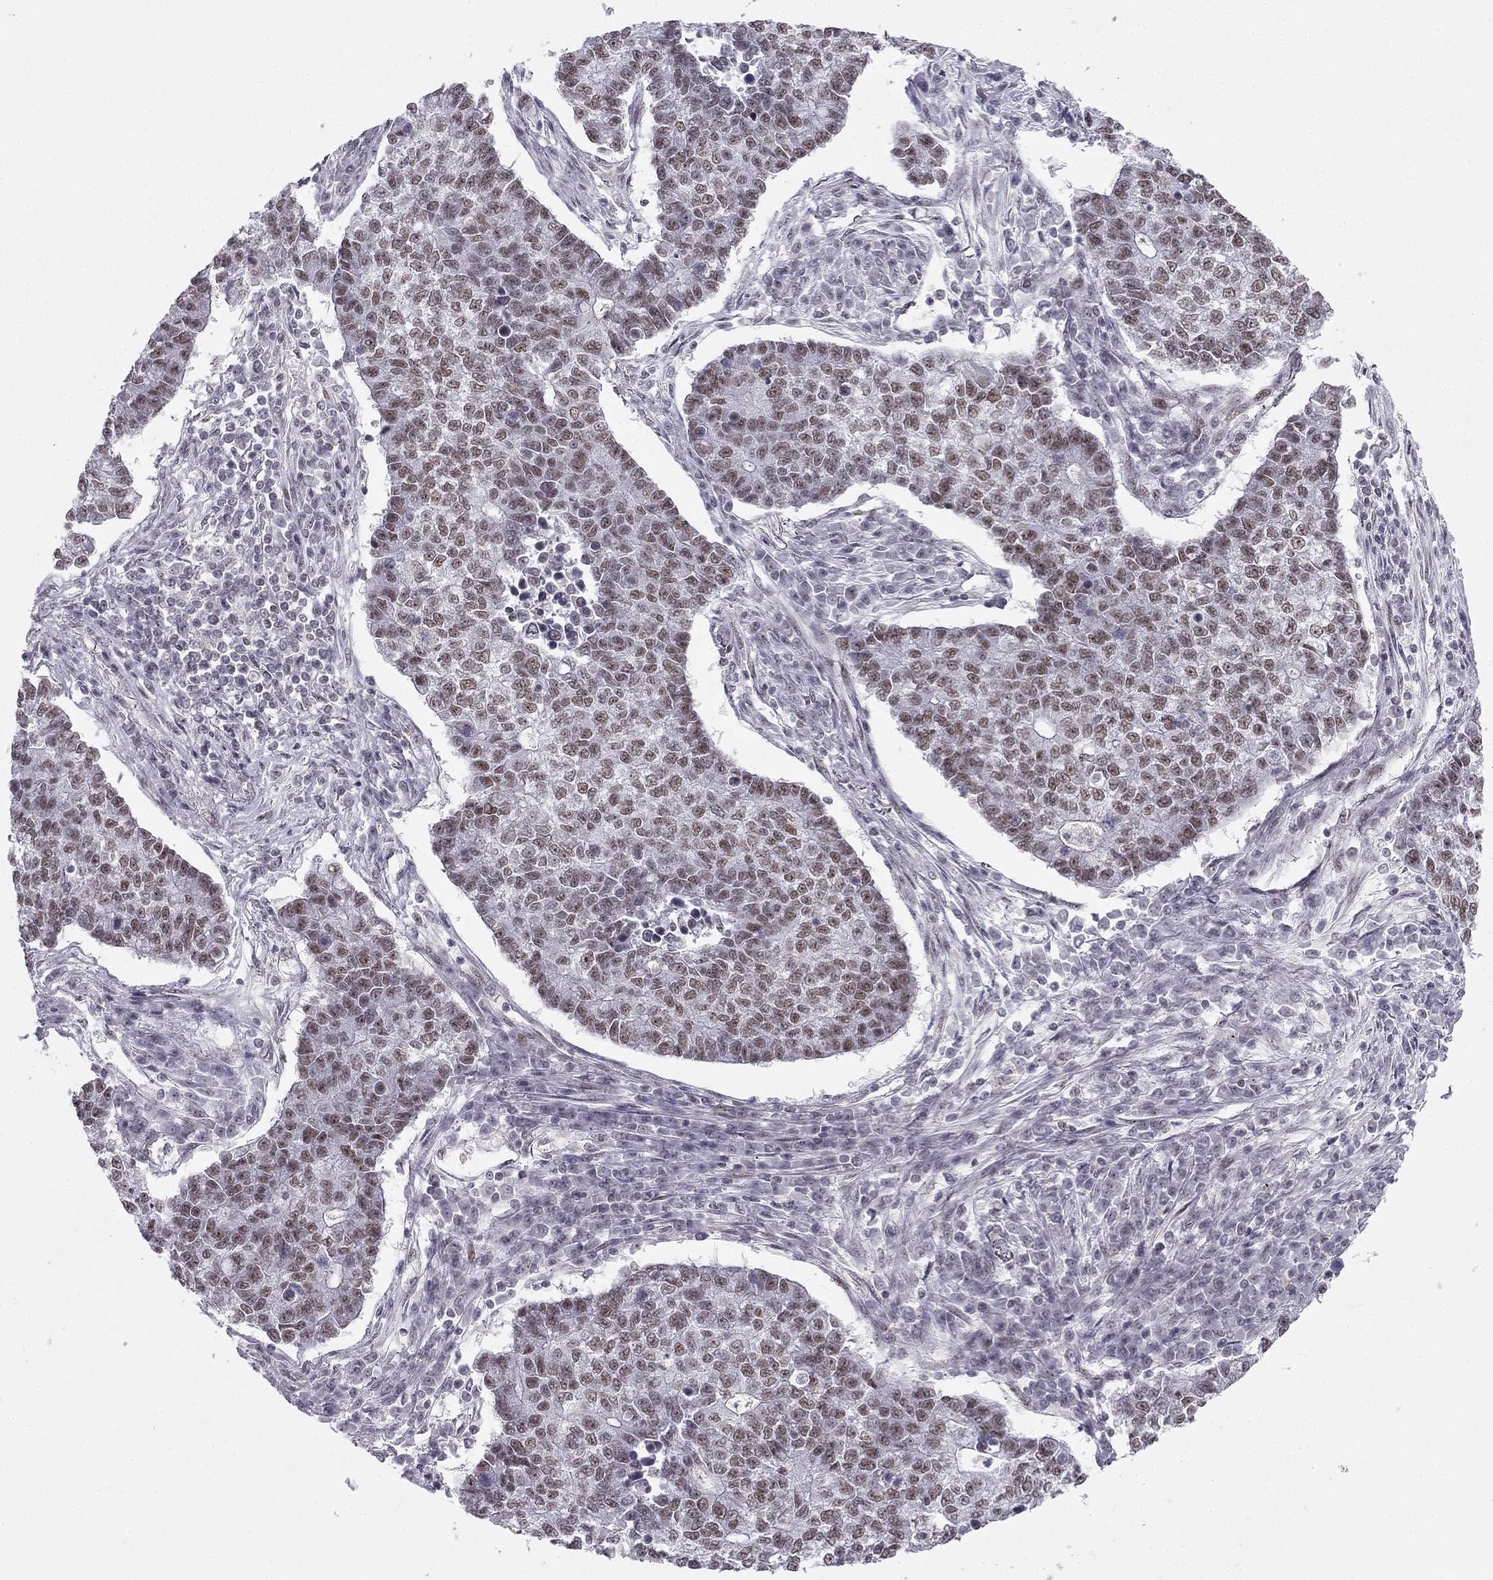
{"staining": {"intensity": "weak", "quantity": "25%-75%", "location": "nuclear"}, "tissue": "lung cancer", "cell_type": "Tumor cells", "image_type": "cancer", "snomed": [{"axis": "morphology", "description": "Adenocarcinoma, NOS"}, {"axis": "topography", "description": "Lung"}], "caption": "Lung cancer (adenocarcinoma) stained with a protein marker exhibits weak staining in tumor cells.", "gene": "RPRD2", "patient": {"sex": "male", "age": 57}}